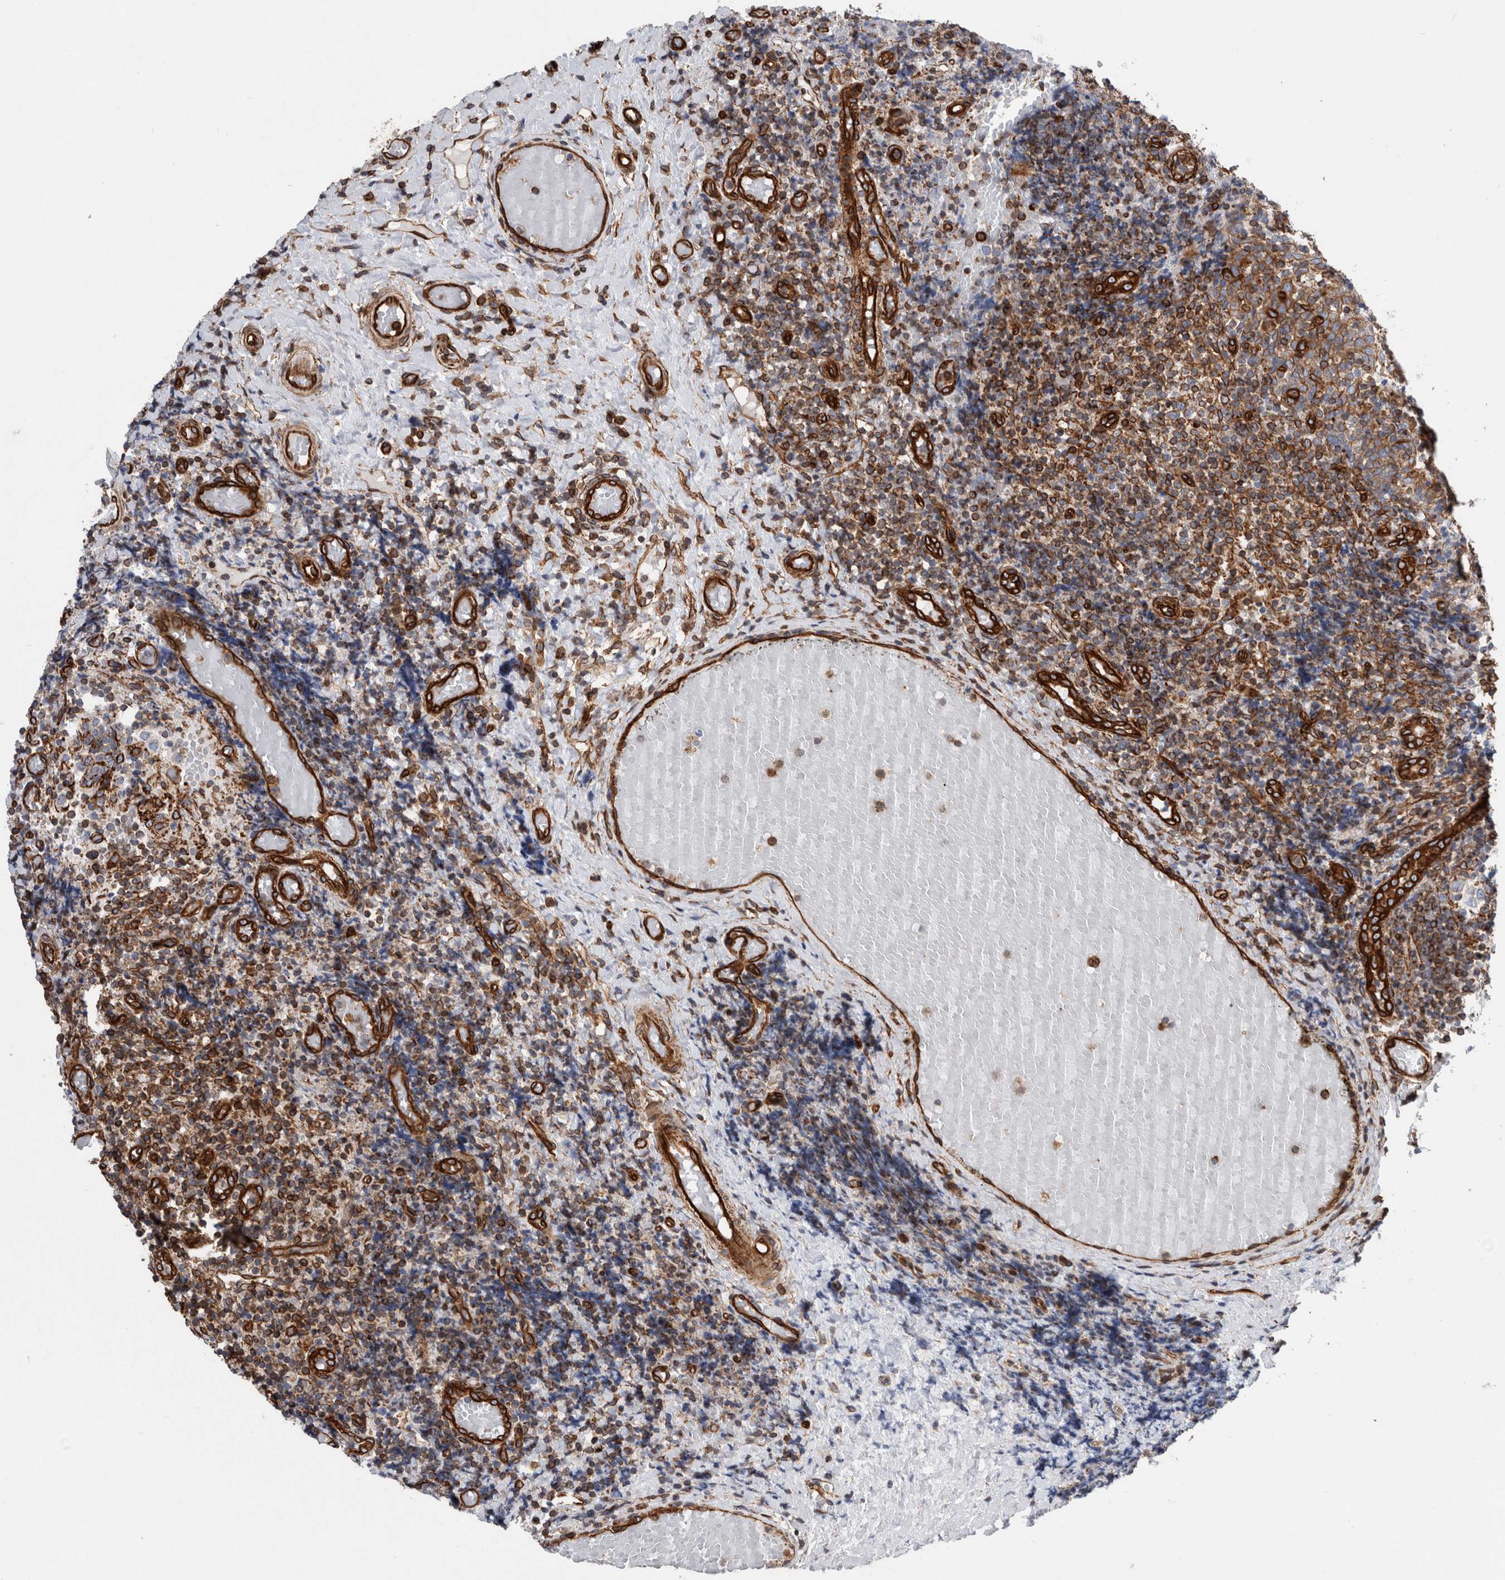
{"staining": {"intensity": "moderate", "quantity": "25%-75%", "location": "cytoplasmic/membranous"}, "tissue": "tonsil", "cell_type": "Germinal center cells", "image_type": "normal", "snomed": [{"axis": "morphology", "description": "Normal tissue, NOS"}, {"axis": "topography", "description": "Tonsil"}], "caption": "This is a micrograph of IHC staining of benign tonsil, which shows moderate expression in the cytoplasmic/membranous of germinal center cells.", "gene": "PLEC", "patient": {"sex": "female", "age": 19}}